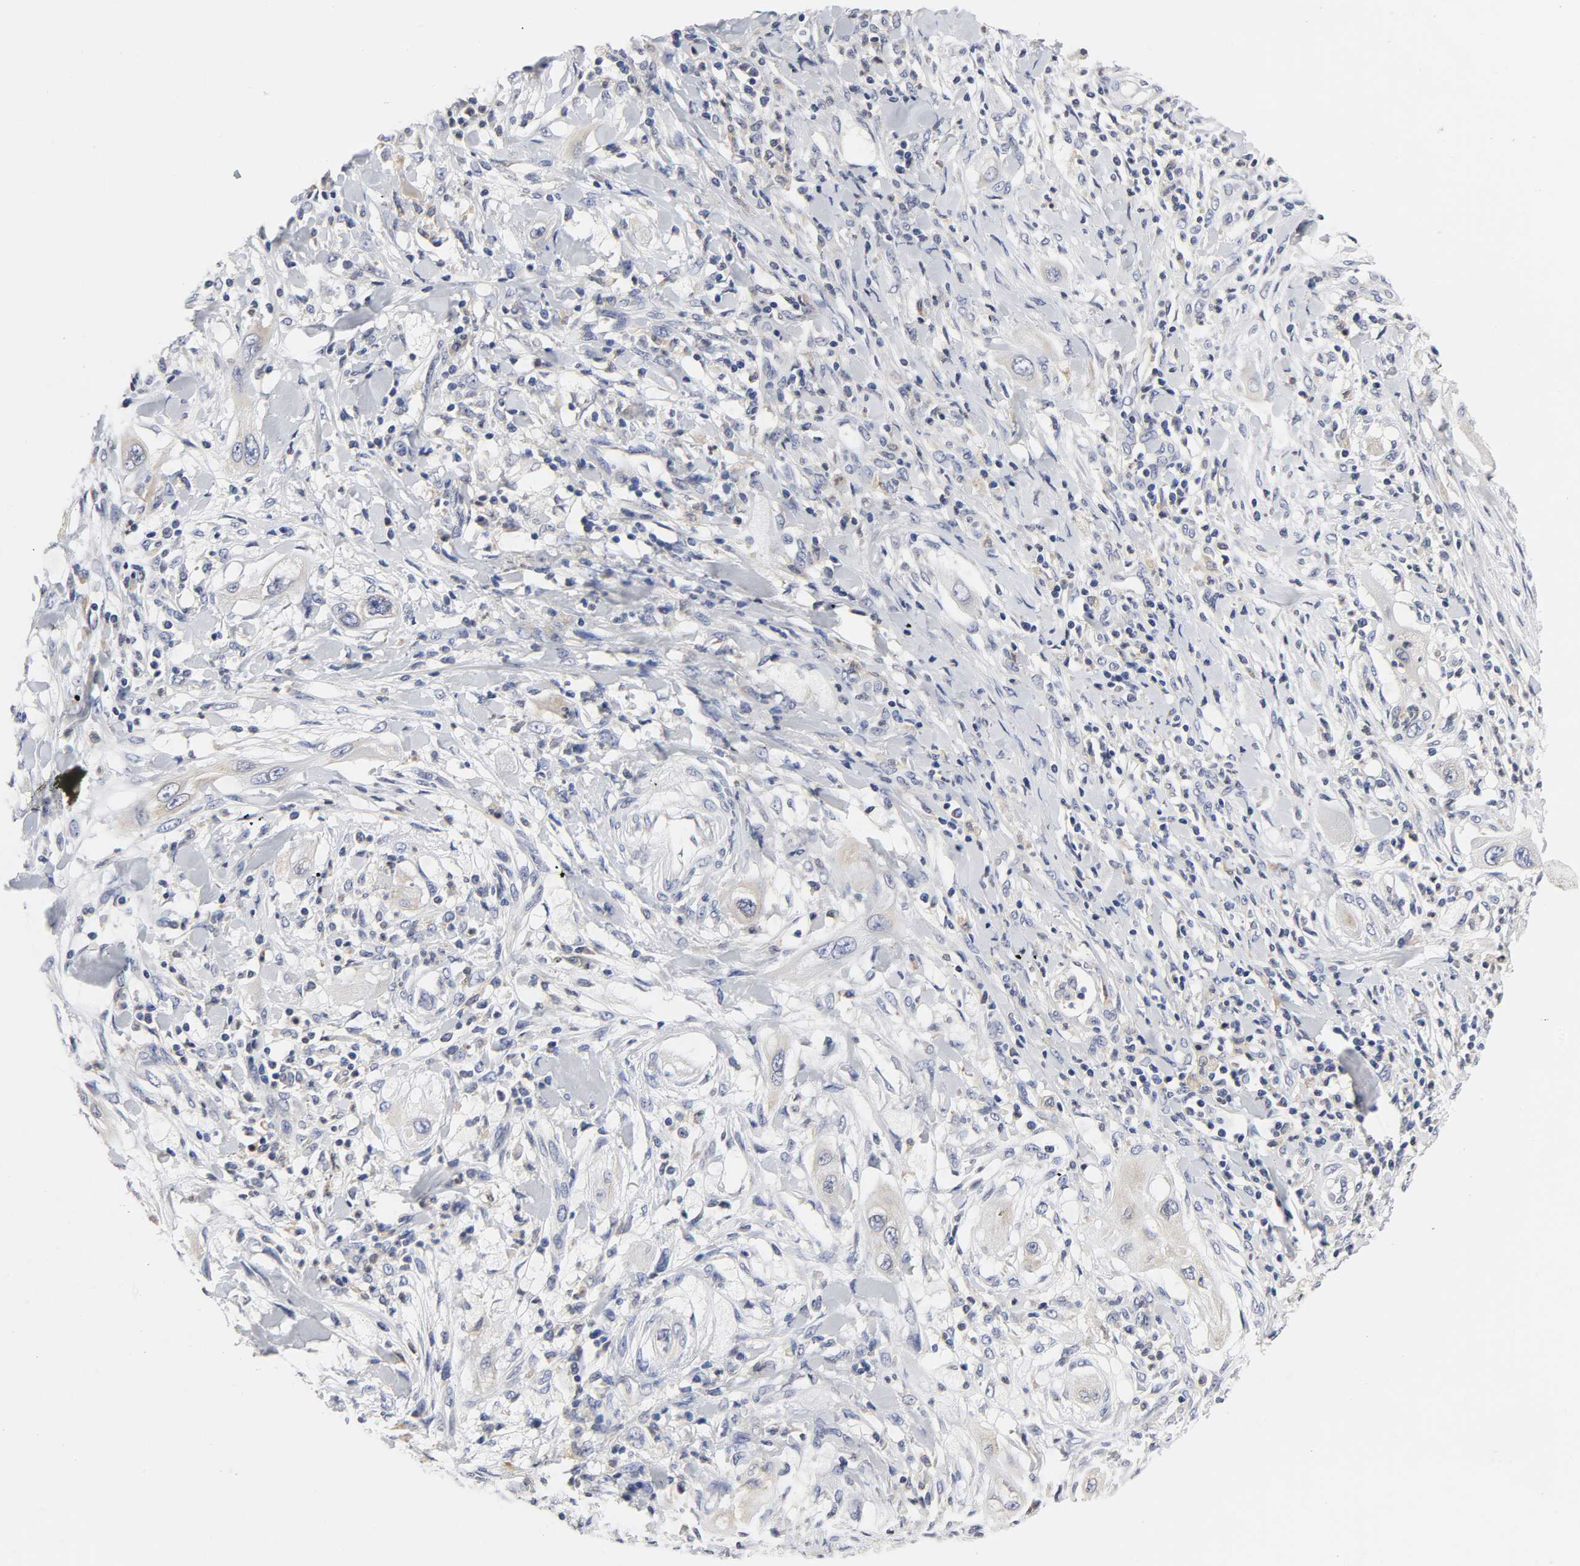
{"staining": {"intensity": "negative", "quantity": "none", "location": "none"}, "tissue": "lung cancer", "cell_type": "Tumor cells", "image_type": "cancer", "snomed": [{"axis": "morphology", "description": "Squamous cell carcinoma, NOS"}, {"axis": "topography", "description": "Lung"}], "caption": "The image exhibits no significant expression in tumor cells of lung cancer. (Brightfield microscopy of DAB (3,3'-diaminobenzidine) immunohistochemistry (IHC) at high magnification).", "gene": "HCK", "patient": {"sex": "female", "age": 47}}